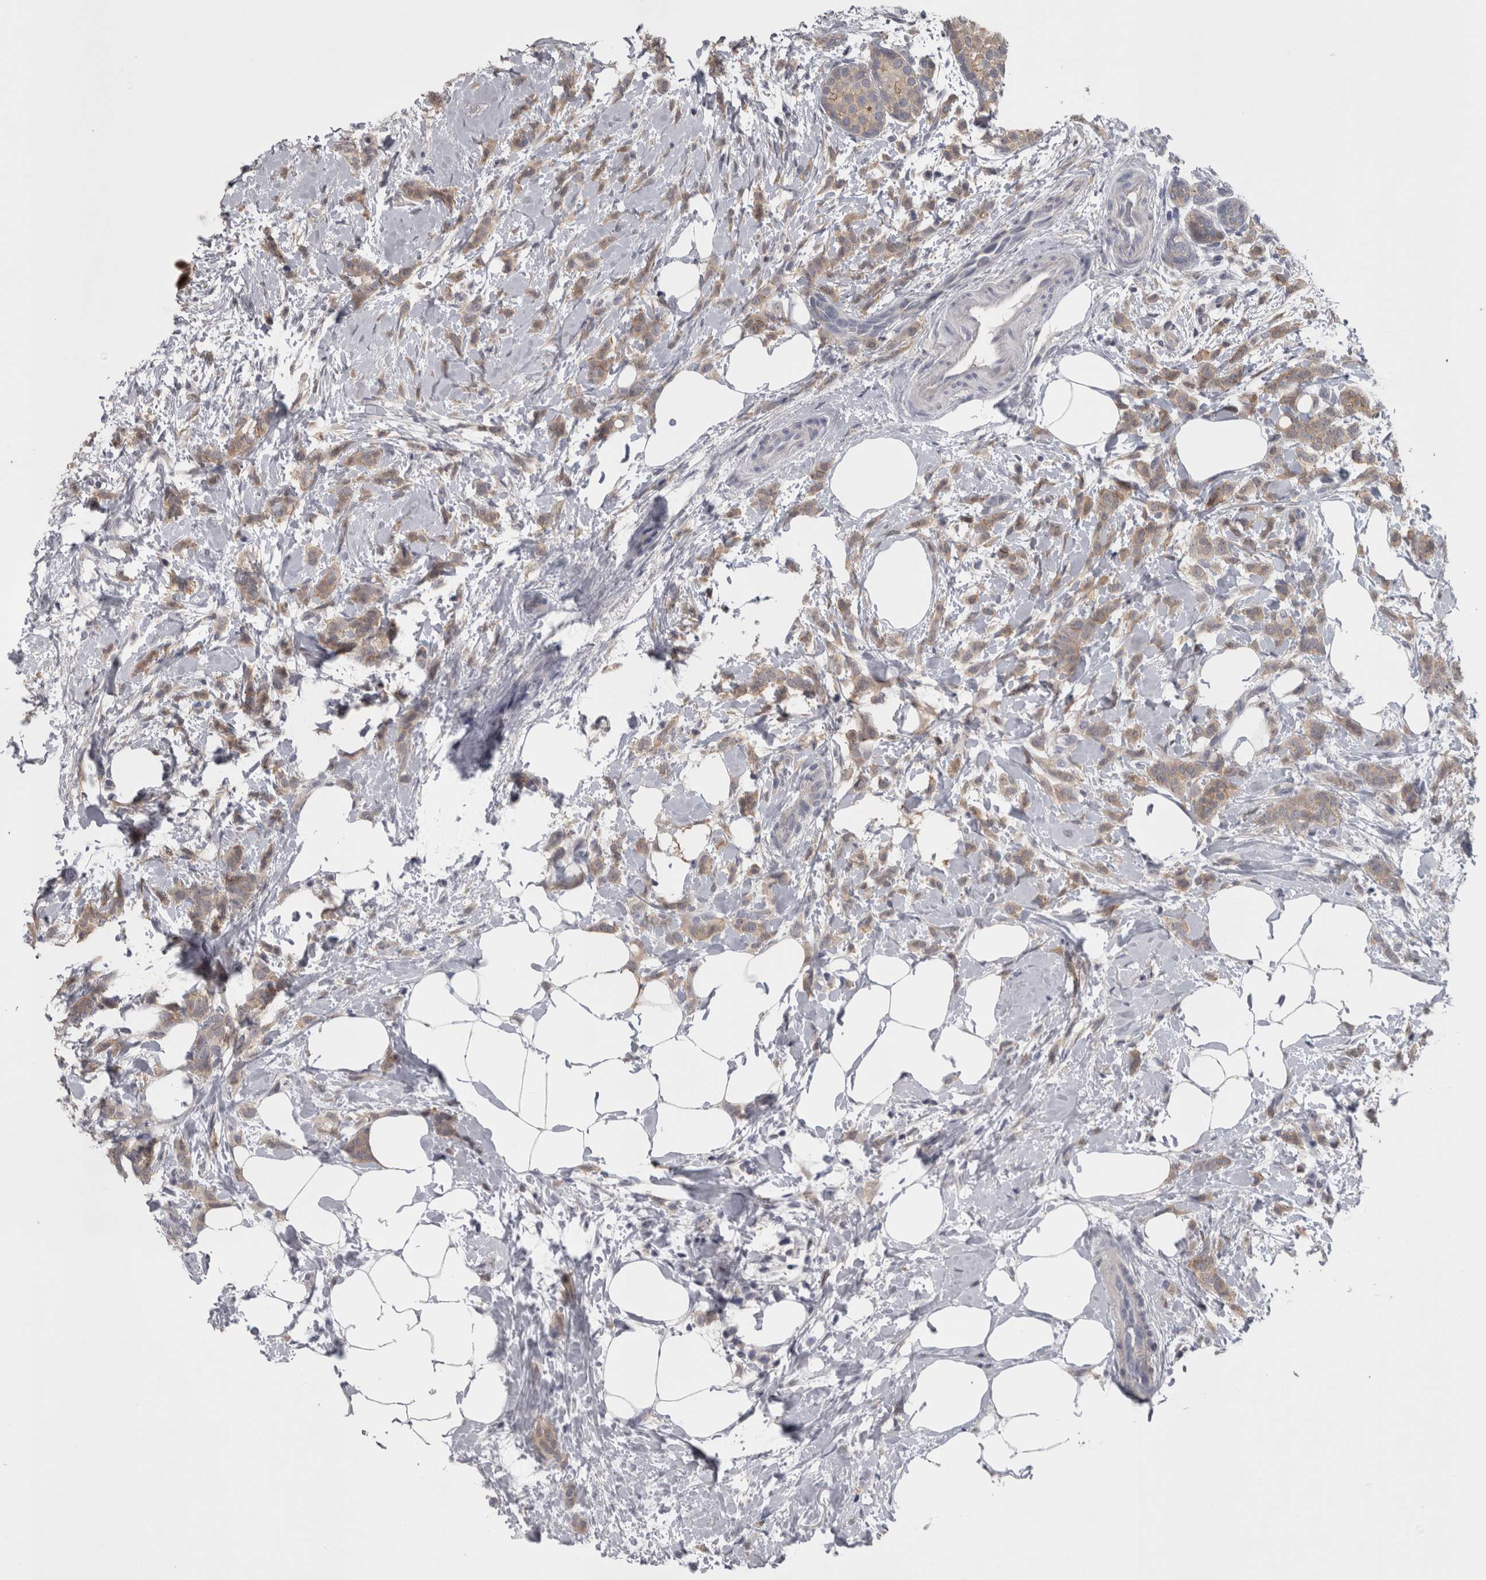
{"staining": {"intensity": "weak", "quantity": "25%-75%", "location": "cytoplasmic/membranous"}, "tissue": "breast cancer", "cell_type": "Tumor cells", "image_type": "cancer", "snomed": [{"axis": "morphology", "description": "Lobular carcinoma, in situ"}, {"axis": "morphology", "description": "Lobular carcinoma"}, {"axis": "topography", "description": "Breast"}], "caption": "Human breast lobular carcinoma stained for a protein (brown) reveals weak cytoplasmic/membranous positive staining in approximately 25%-75% of tumor cells.", "gene": "PRKCI", "patient": {"sex": "female", "age": 41}}